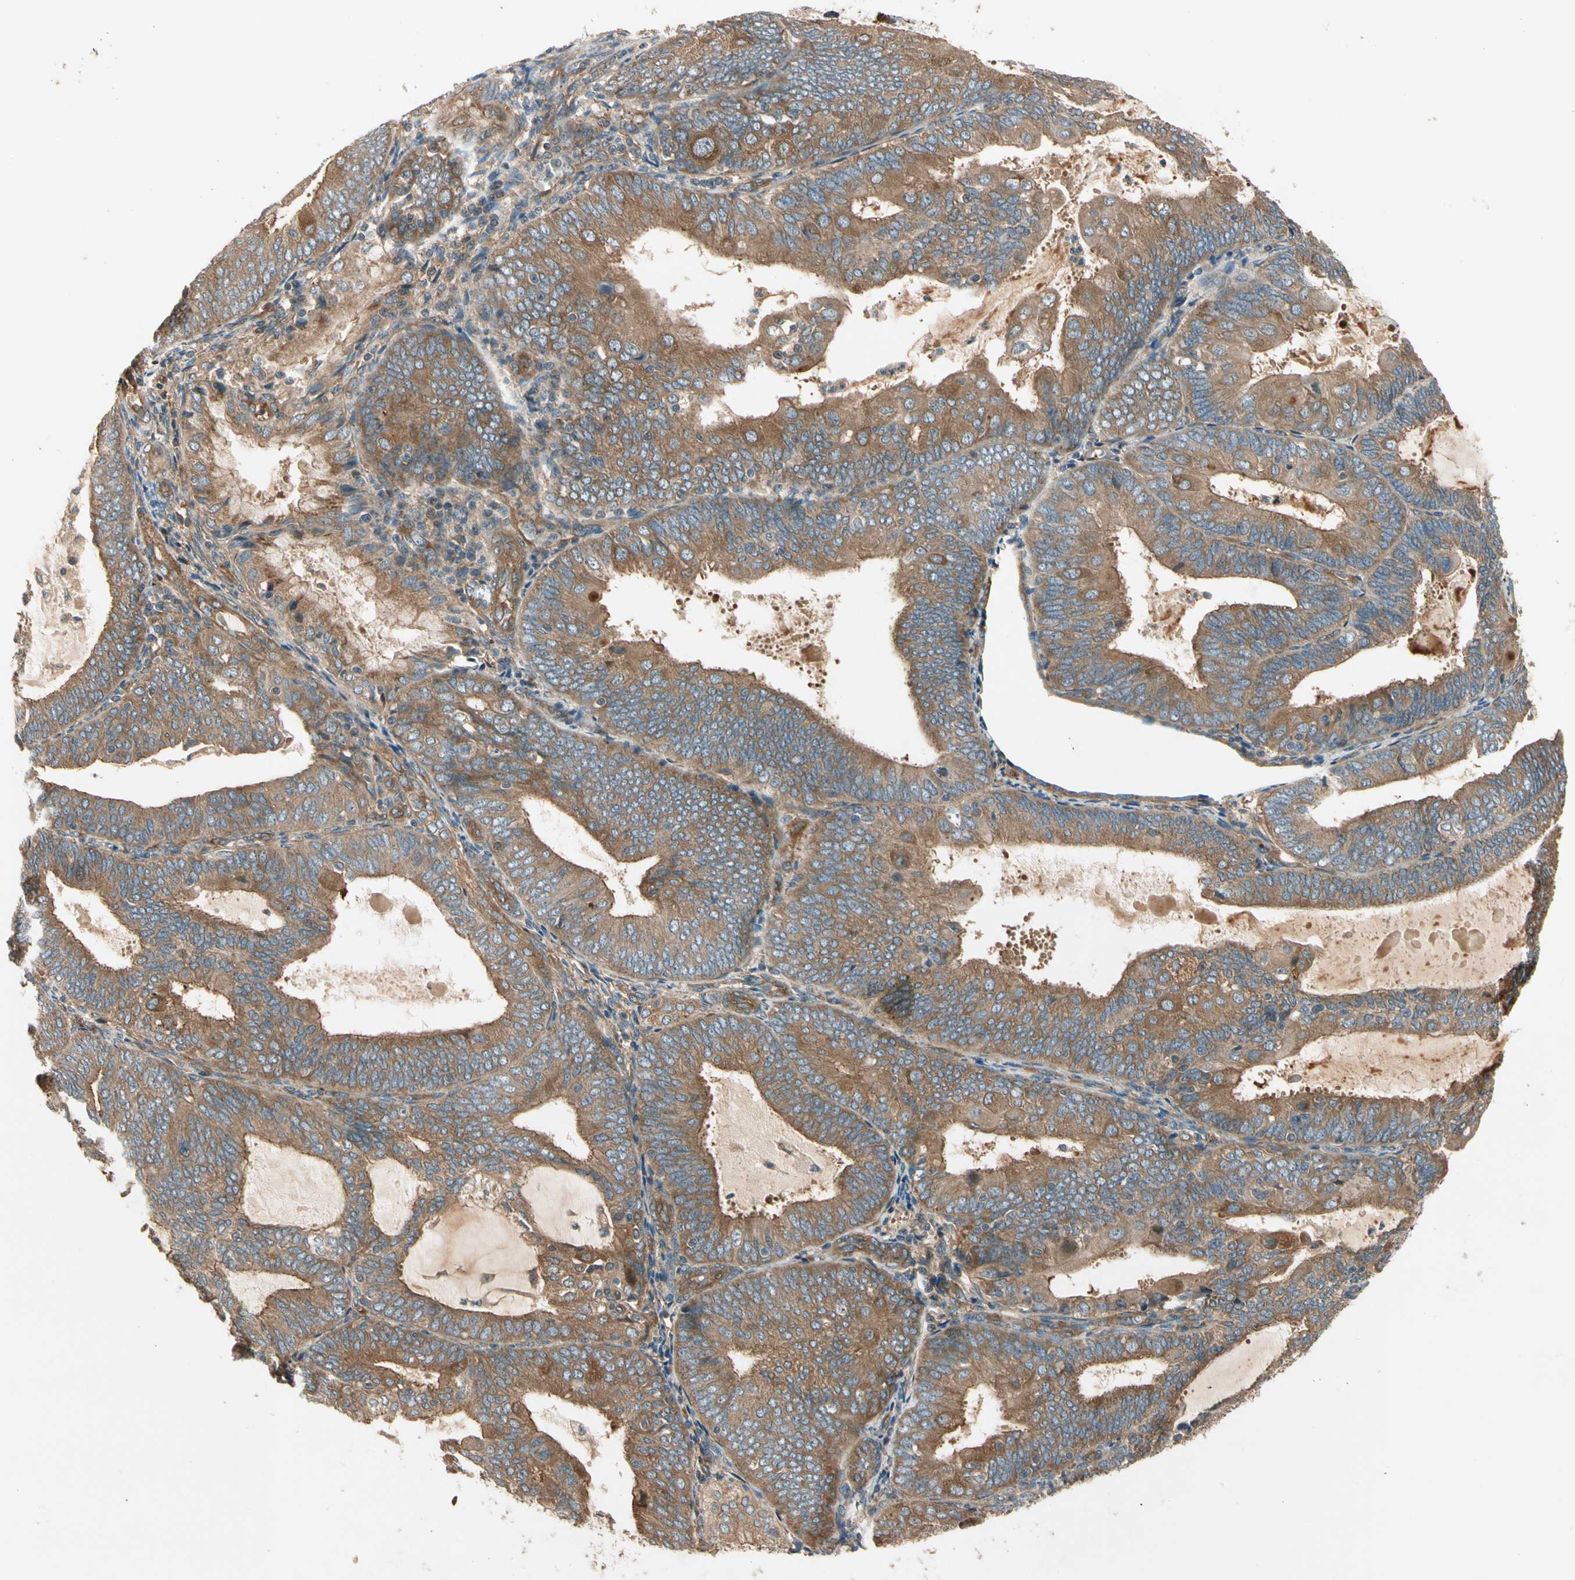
{"staining": {"intensity": "weak", "quantity": ">75%", "location": "cytoplasmic/membranous"}, "tissue": "endometrial cancer", "cell_type": "Tumor cells", "image_type": "cancer", "snomed": [{"axis": "morphology", "description": "Adenocarcinoma, NOS"}, {"axis": "topography", "description": "Endometrium"}], "caption": "High-magnification brightfield microscopy of adenocarcinoma (endometrial) stained with DAB (3,3'-diaminobenzidine) (brown) and counterstained with hematoxylin (blue). tumor cells exhibit weak cytoplasmic/membranous expression is seen in about>75% of cells.", "gene": "ROCK2", "patient": {"sex": "female", "age": 81}}